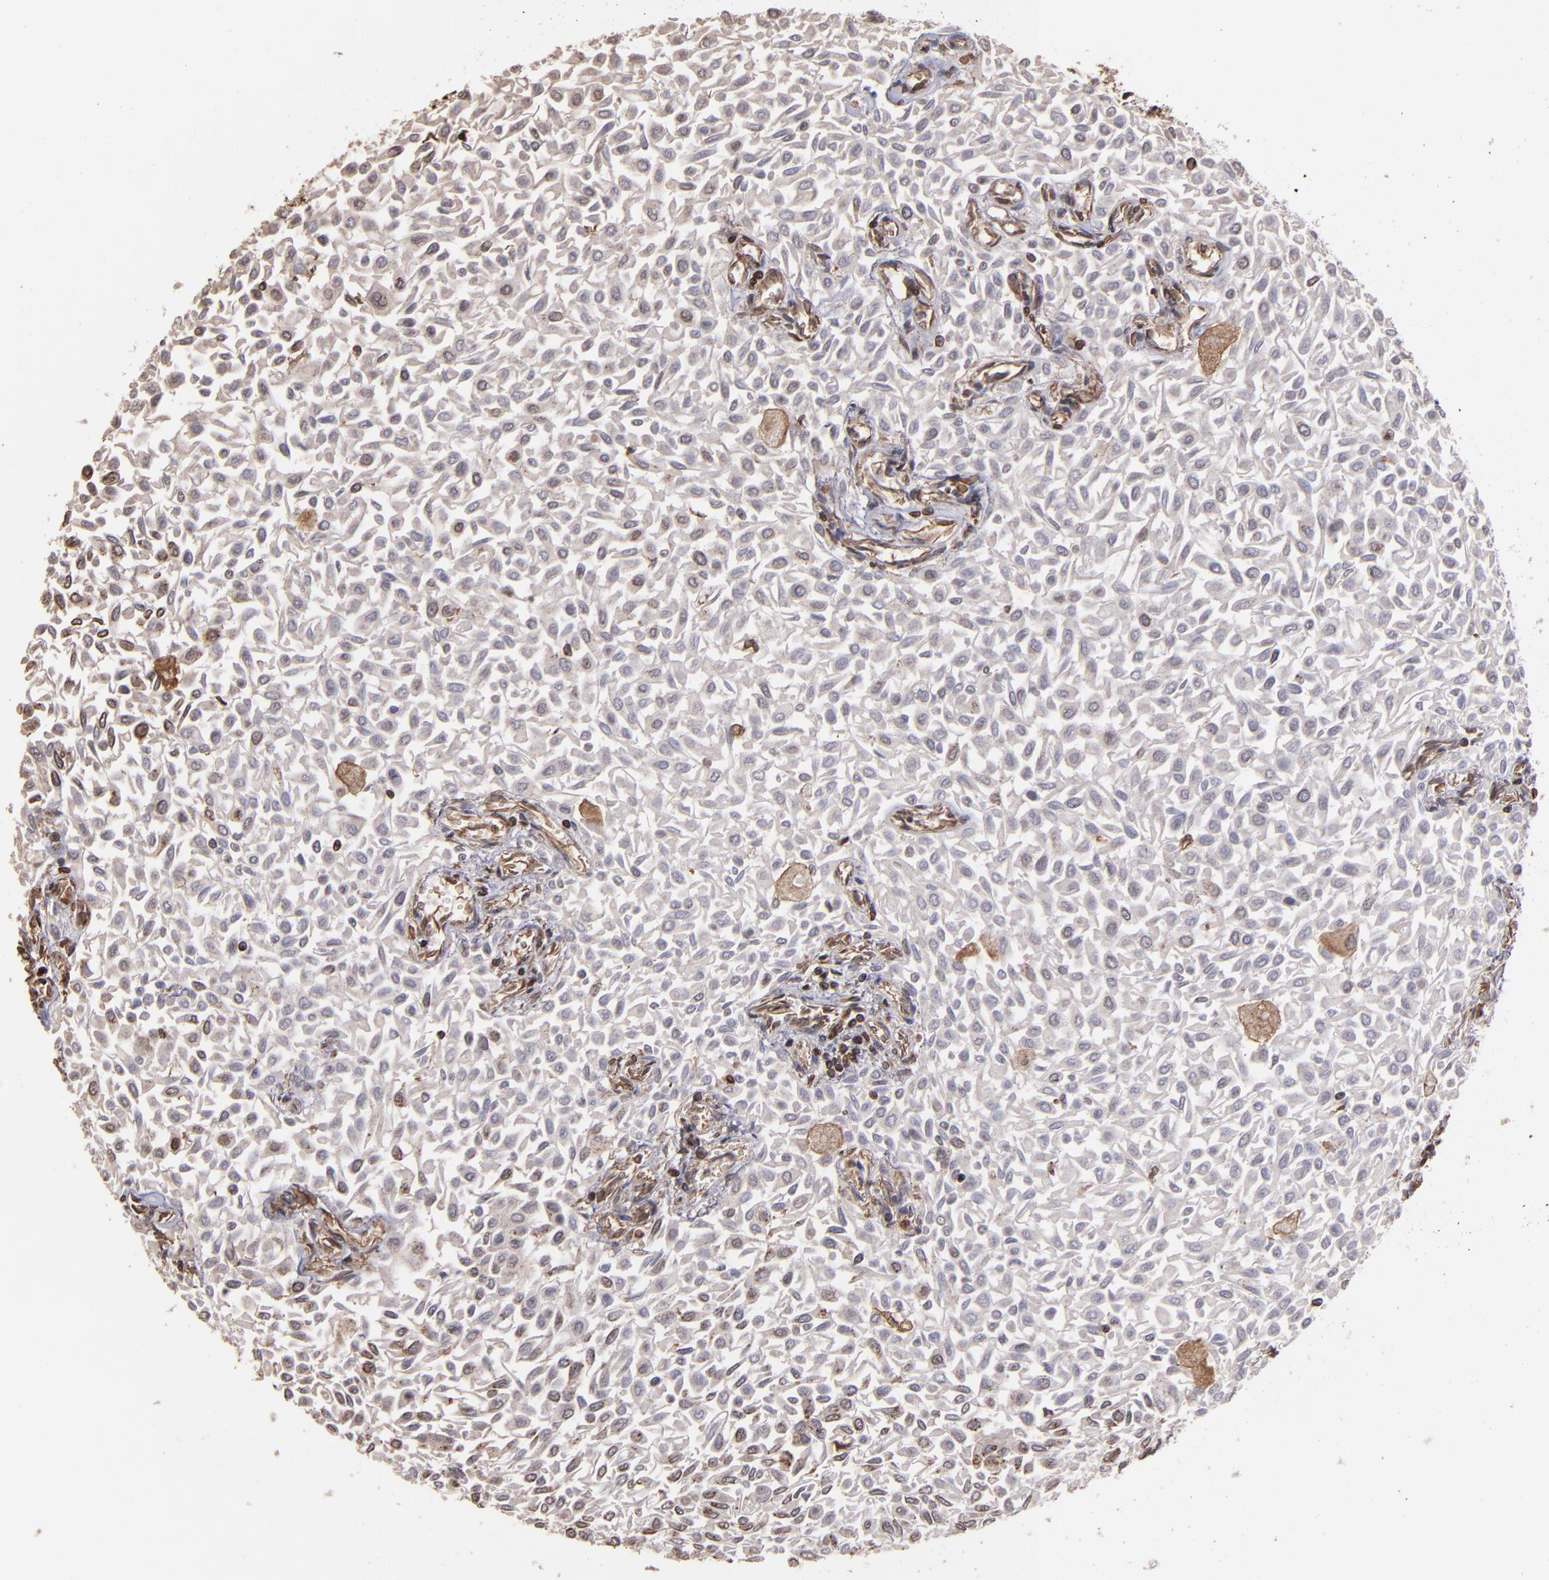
{"staining": {"intensity": "weak", "quantity": "<25%", "location": "cytoplasmic/membranous"}, "tissue": "urothelial cancer", "cell_type": "Tumor cells", "image_type": "cancer", "snomed": [{"axis": "morphology", "description": "Urothelial carcinoma, Low grade"}, {"axis": "topography", "description": "Urinary bladder"}], "caption": "High magnification brightfield microscopy of urothelial carcinoma (low-grade) stained with DAB (brown) and counterstained with hematoxylin (blue): tumor cells show no significant staining.", "gene": "TRIP11", "patient": {"sex": "male", "age": 64}}